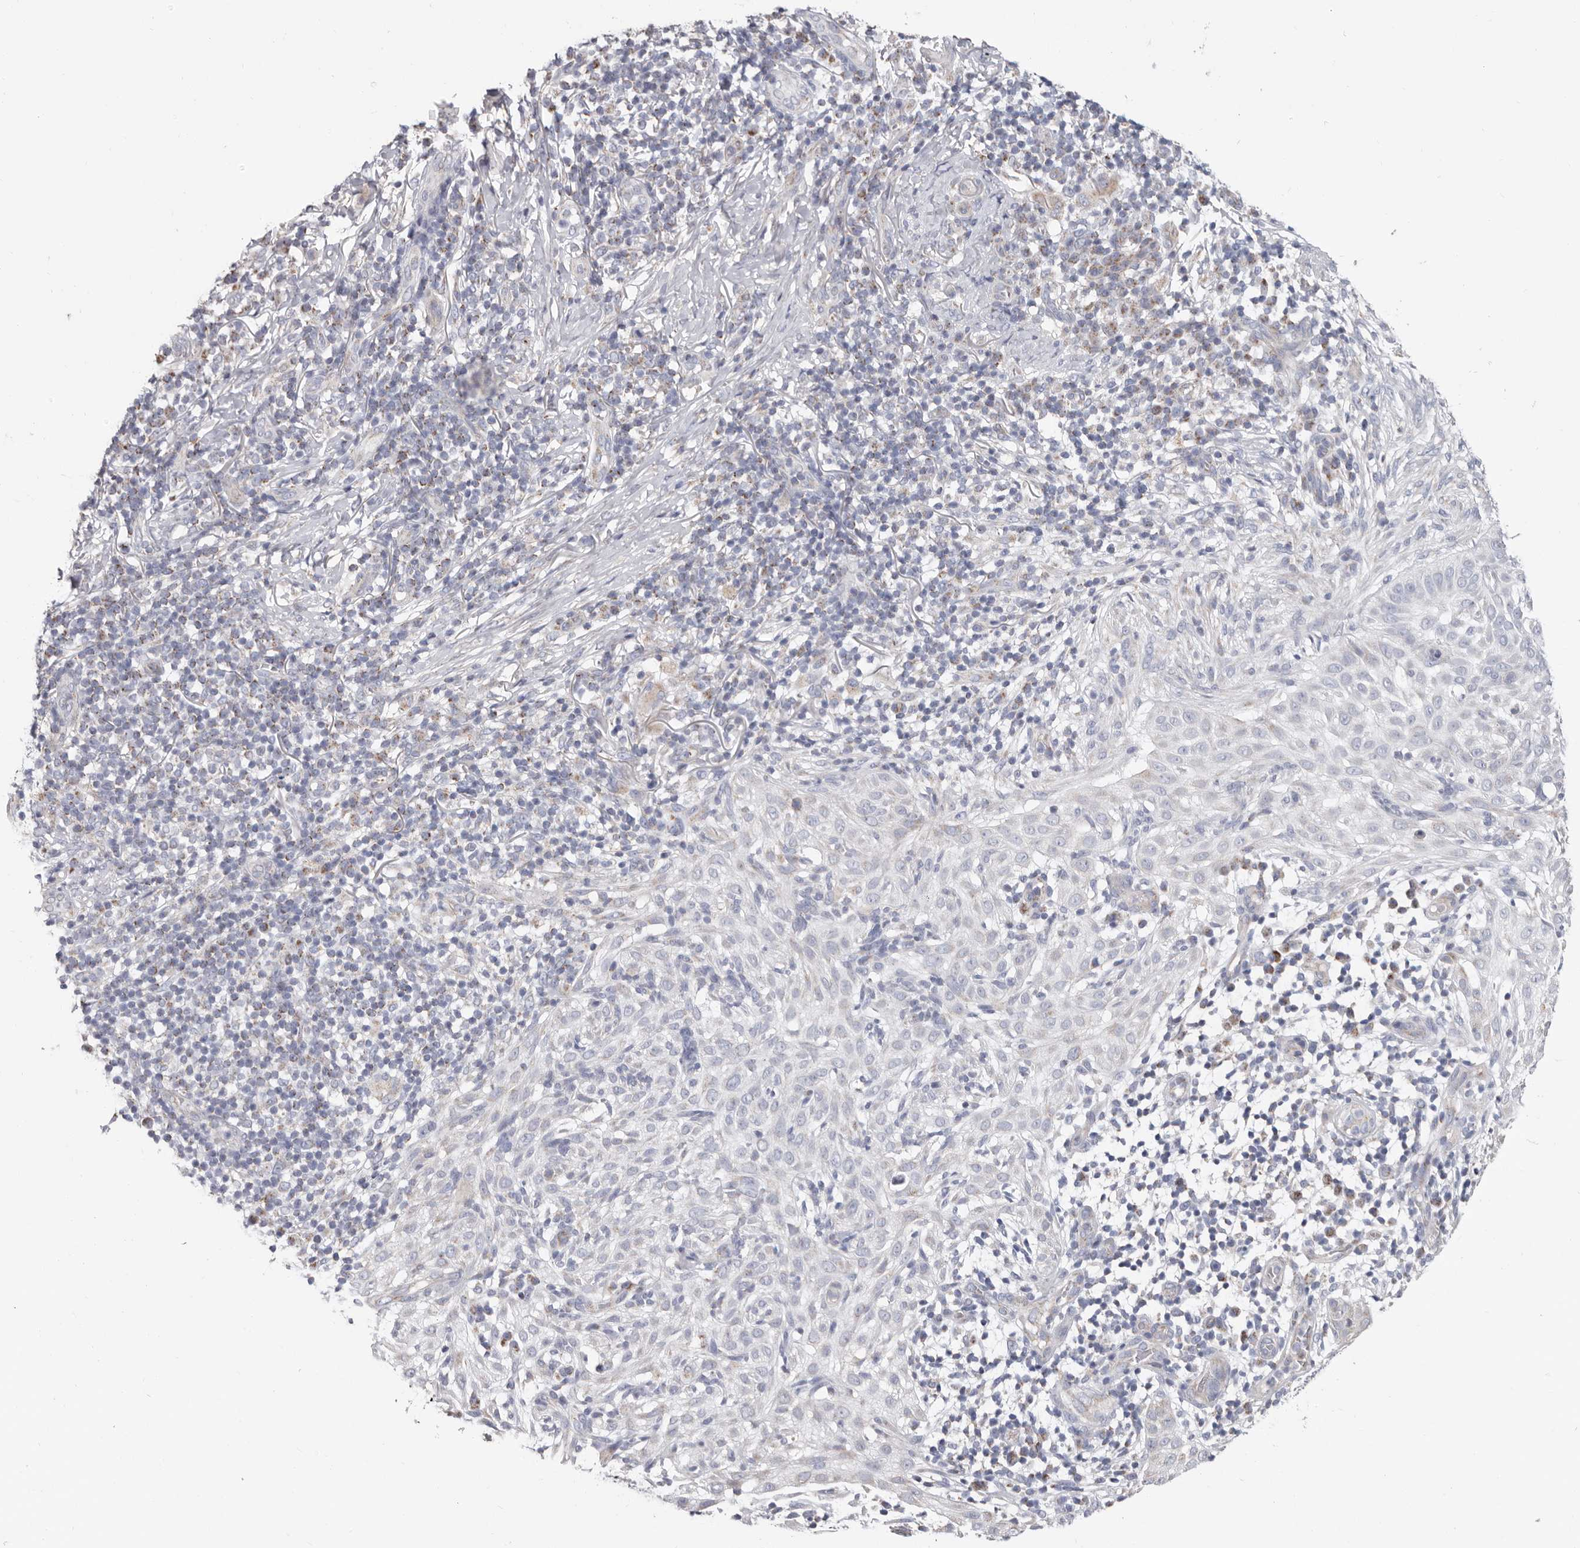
{"staining": {"intensity": "weak", "quantity": "<25%", "location": "cytoplasmic/membranous"}, "tissue": "skin cancer", "cell_type": "Tumor cells", "image_type": "cancer", "snomed": [{"axis": "morphology", "description": "Basal cell carcinoma"}, {"axis": "topography", "description": "Skin"}], "caption": "Immunohistochemistry (IHC) micrograph of neoplastic tissue: human skin basal cell carcinoma stained with DAB exhibits no significant protein staining in tumor cells. (DAB immunohistochemistry (IHC) visualized using brightfield microscopy, high magnification).", "gene": "RSPO2", "patient": {"sex": "female", "age": 64}}